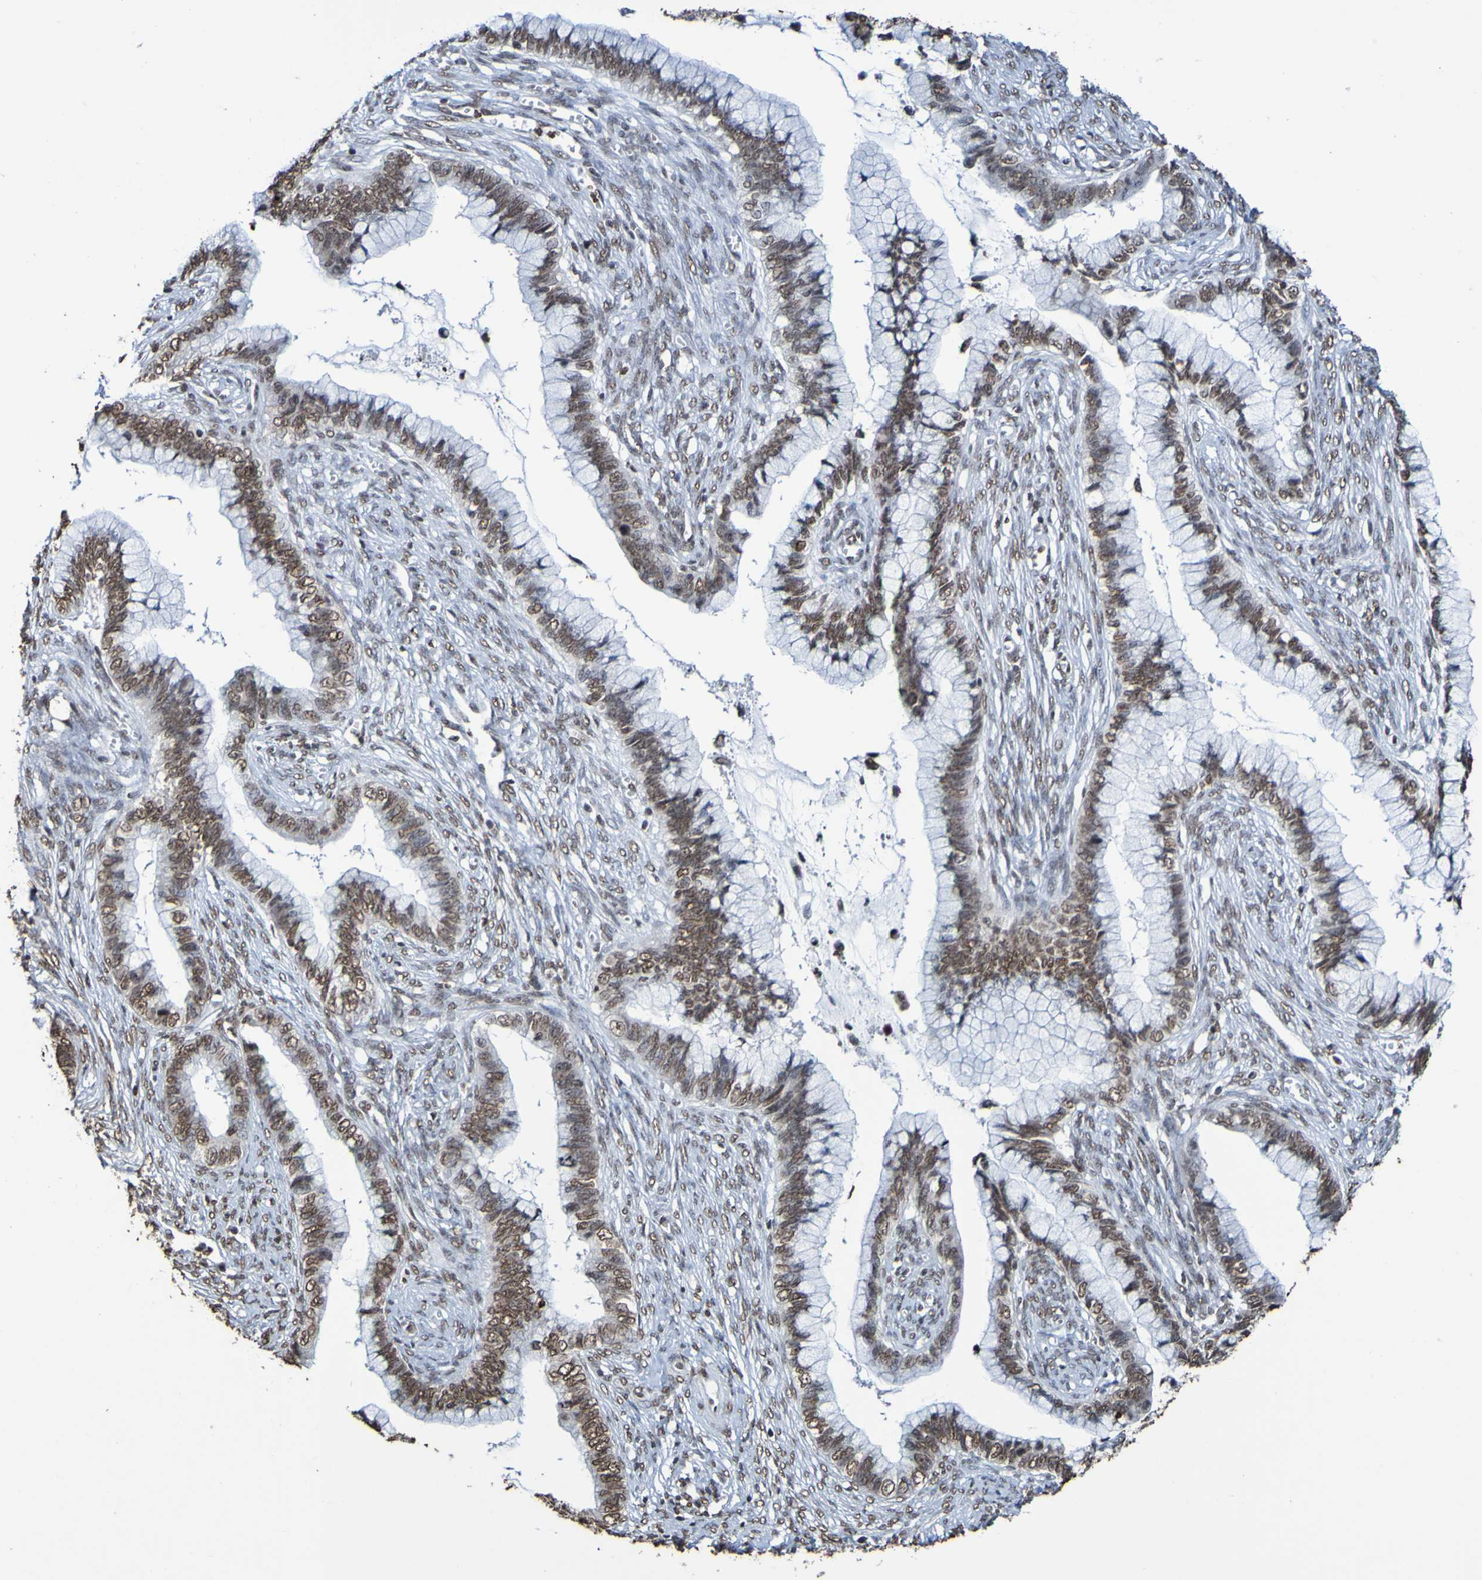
{"staining": {"intensity": "moderate", "quantity": ">75%", "location": "nuclear"}, "tissue": "cervical cancer", "cell_type": "Tumor cells", "image_type": "cancer", "snomed": [{"axis": "morphology", "description": "Adenocarcinoma, NOS"}, {"axis": "topography", "description": "Cervix"}], "caption": "Protein analysis of cervical adenocarcinoma tissue reveals moderate nuclear expression in approximately >75% of tumor cells.", "gene": "GFI1", "patient": {"sex": "female", "age": 44}}